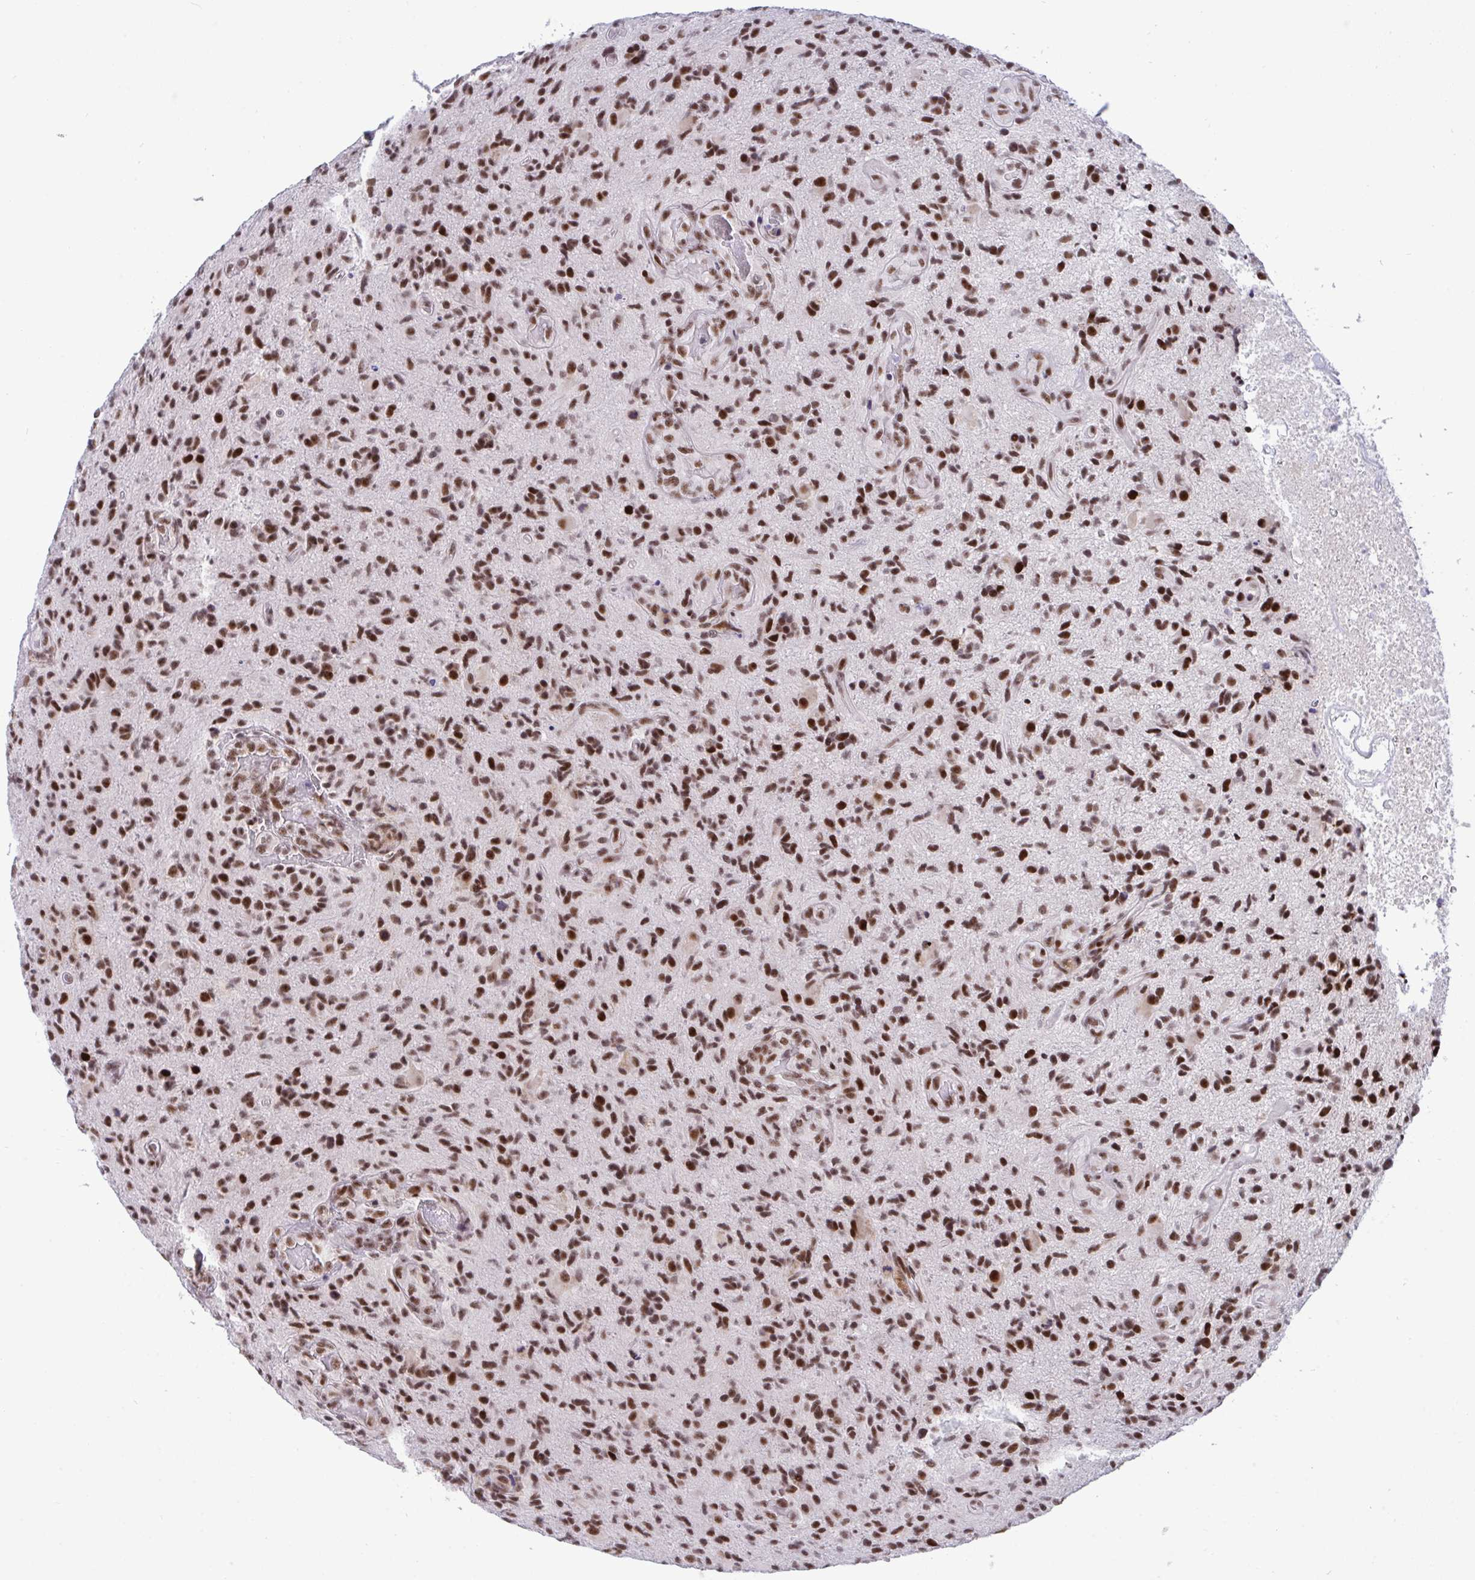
{"staining": {"intensity": "strong", "quantity": ">75%", "location": "nuclear"}, "tissue": "glioma", "cell_type": "Tumor cells", "image_type": "cancer", "snomed": [{"axis": "morphology", "description": "Glioma, malignant, High grade"}, {"axis": "topography", "description": "Brain"}], "caption": "There is high levels of strong nuclear expression in tumor cells of high-grade glioma (malignant), as demonstrated by immunohistochemical staining (brown color).", "gene": "WBP11", "patient": {"sex": "male", "age": 55}}